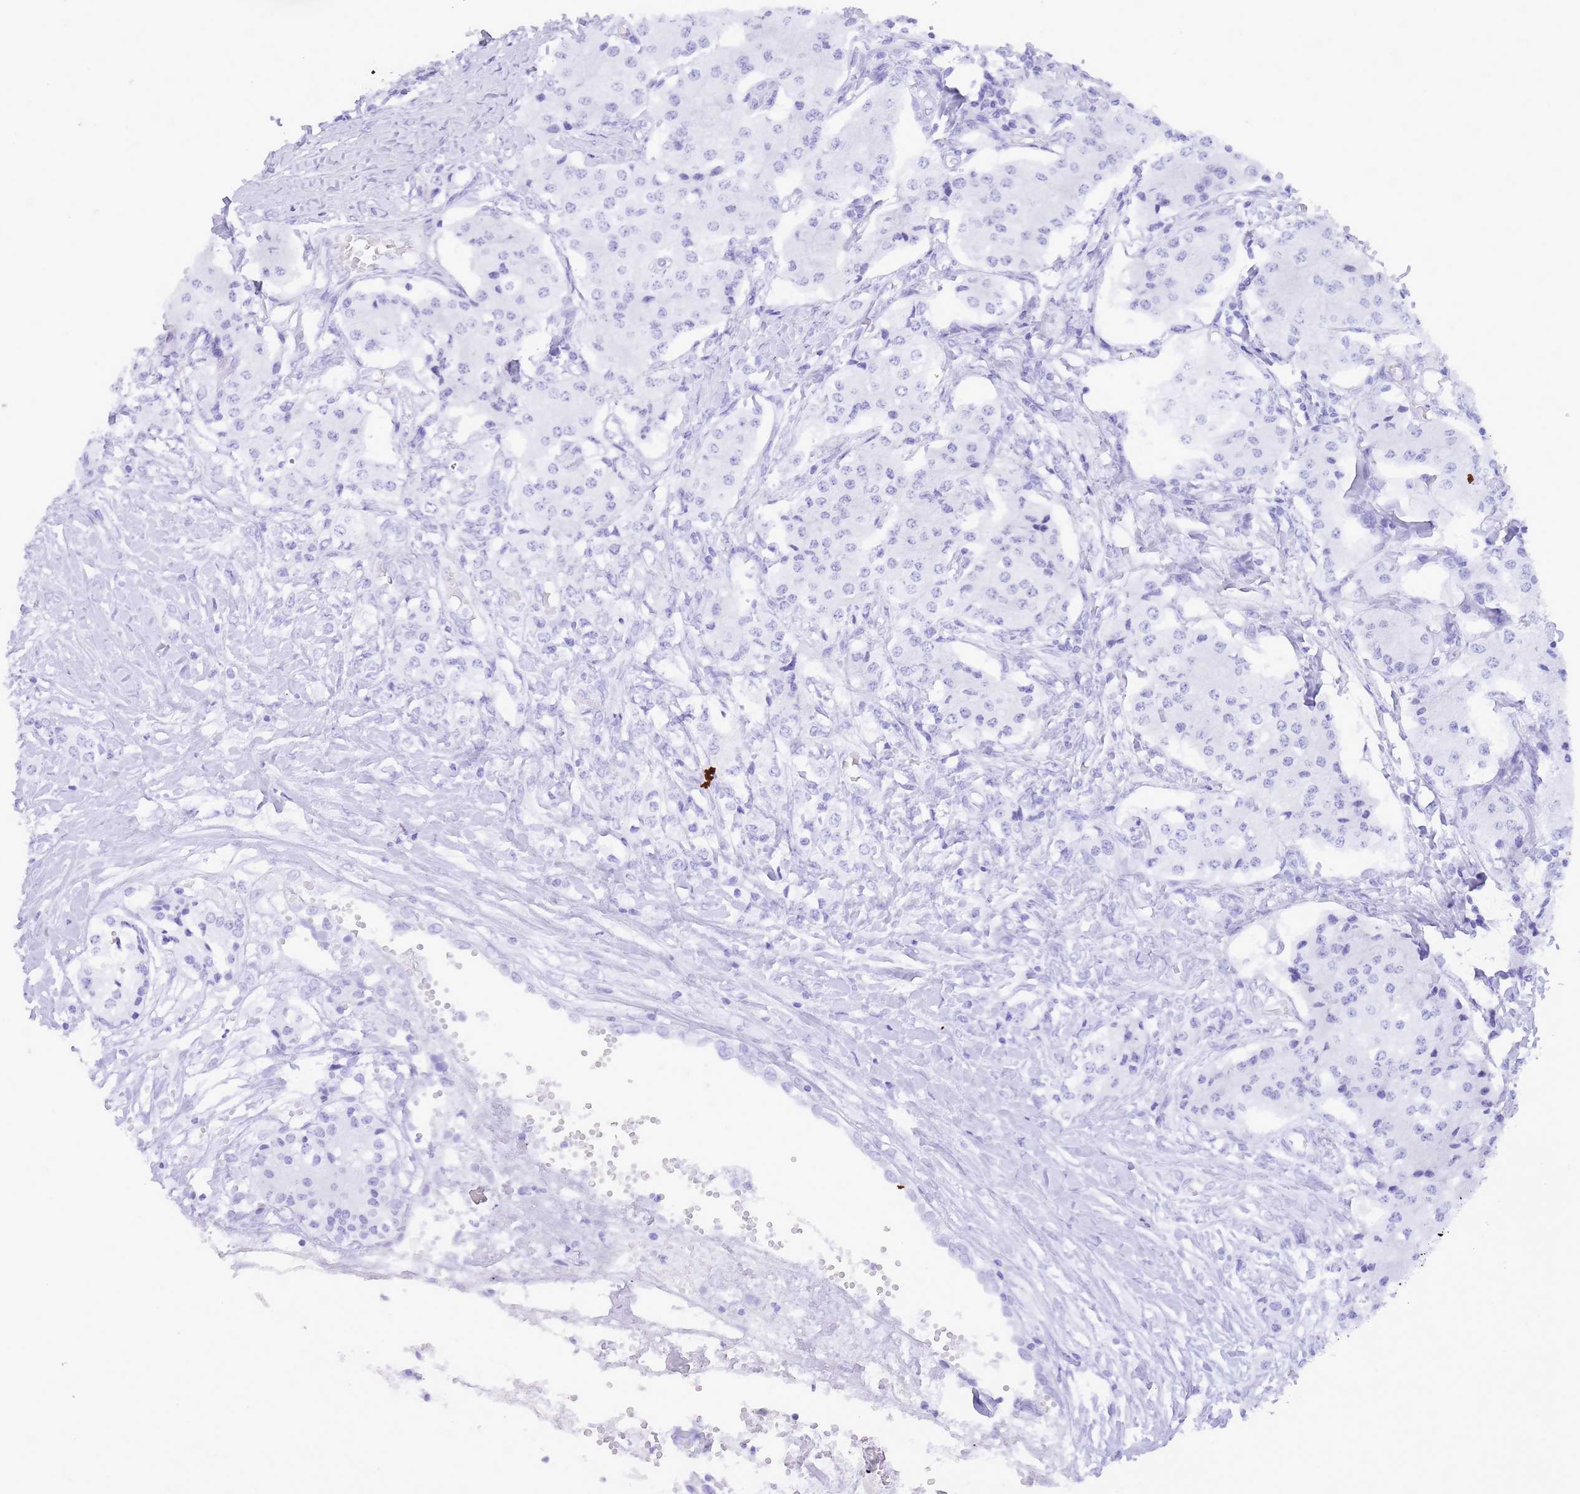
{"staining": {"intensity": "negative", "quantity": "none", "location": "none"}, "tissue": "carcinoid", "cell_type": "Tumor cells", "image_type": "cancer", "snomed": [{"axis": "morphology", "description": "Carcinoid, malignant, NOS"}, {"axis": "topography", "description": "Colon"}], "caption": "Immunohistochemistry photomicrograph of neoplastic tissue: carcinoid stained with DAB exhibits no significant protein staining in tumor cells.", "gene": "TOPAZ1", "patient": {"sex": "female", "age": 52}}